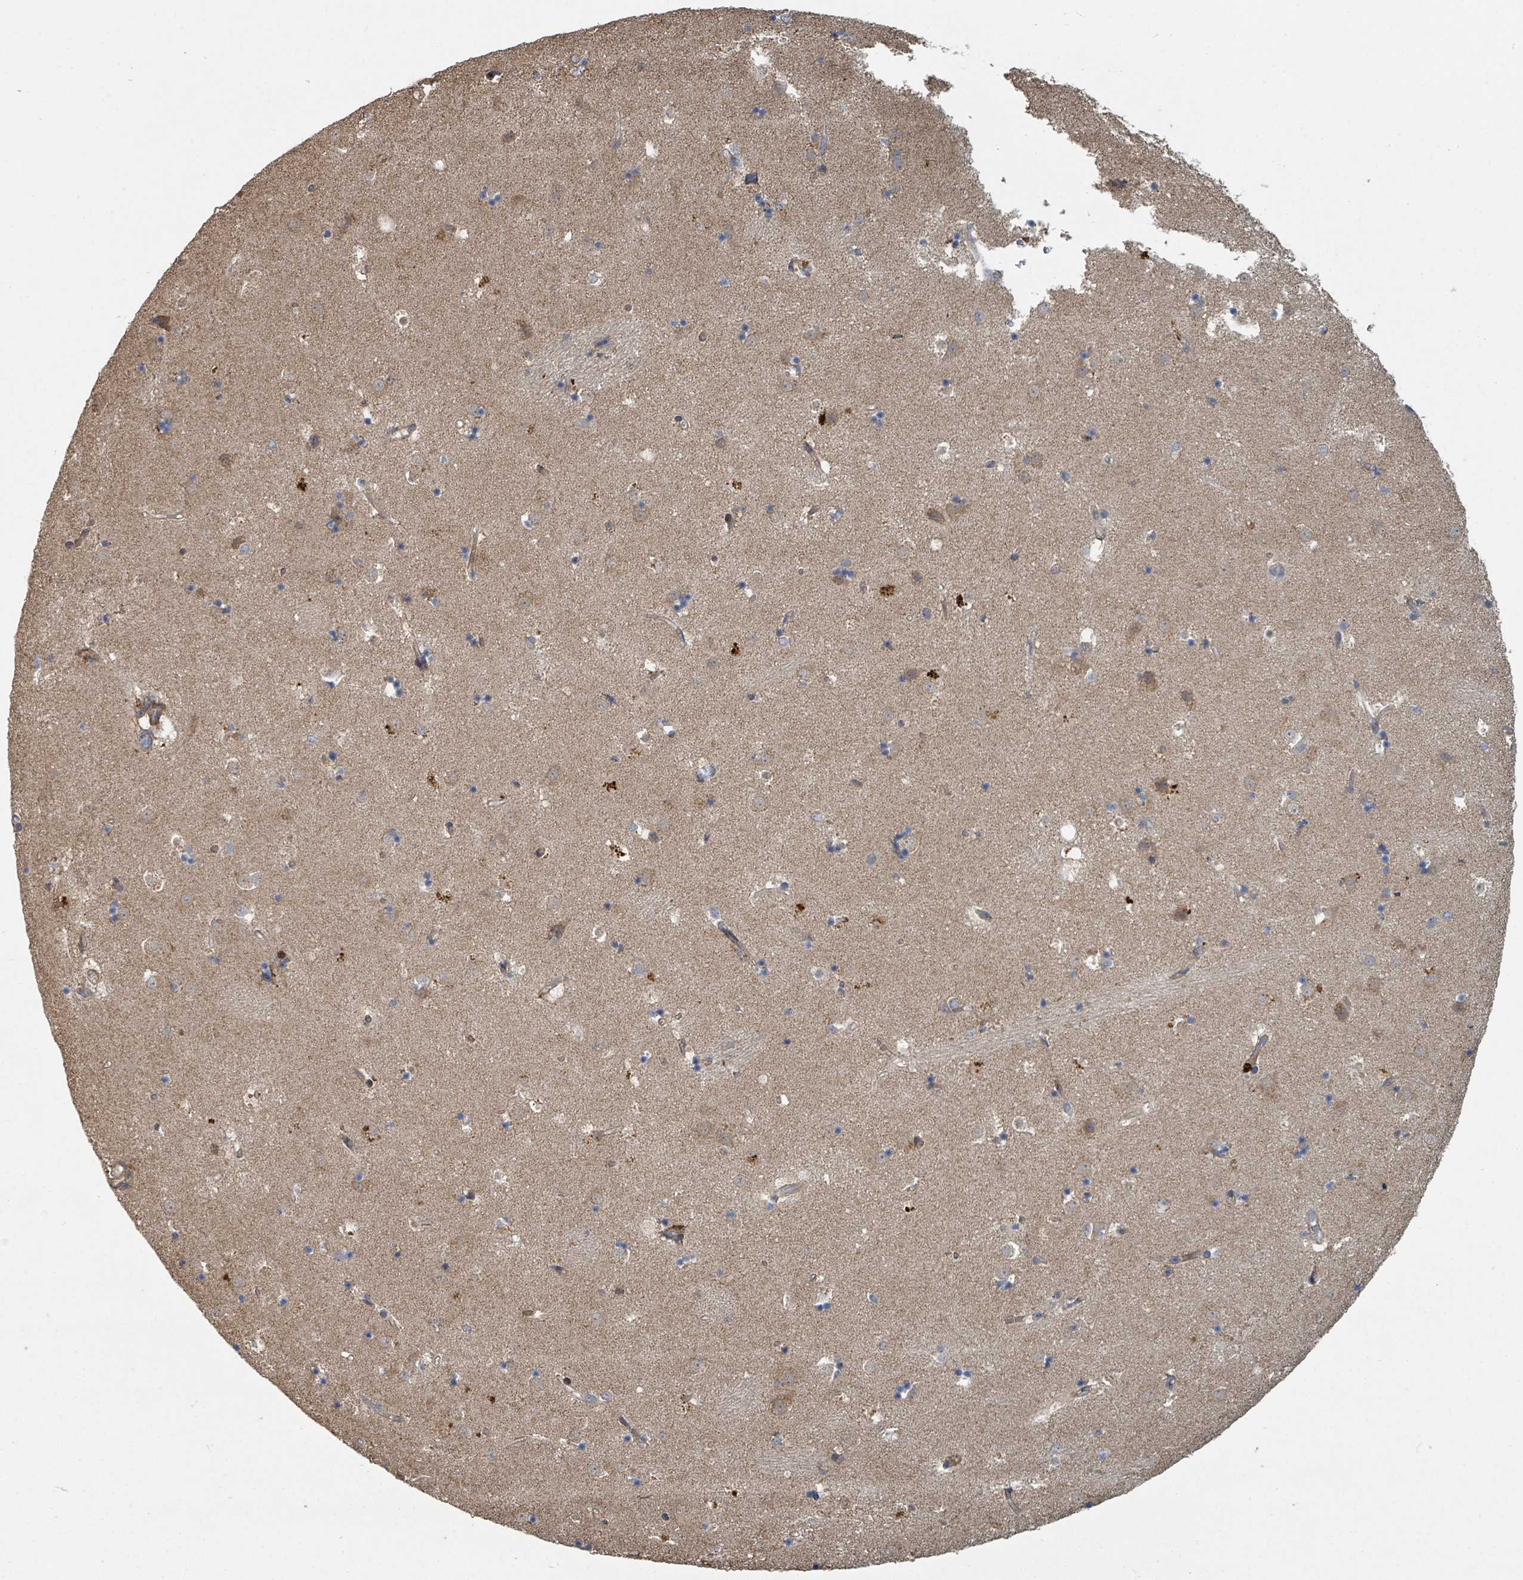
{"staining": {"intensity": "weak", "quantity": "25%-75%", "location": "cytoplasmic/membranous"}, "tissue": "caudate", "cell_type": "Glial cells", "image_type": "normal", "snomed": [{"axis": "morphology", "description": "Normal tissue, NOS"}, {"axis": "topography", "description": "Lateral ventricle wall"}], "caption": "Caudate was stained to show a protein in brown. There is low levels of weak cytoplasmic/membranous positivity in about 25%-75% of glial cells. The staining was performed using DAB (3,3'-diaminobenzidine), with brown indicating positive protein expression. Nuclei are stained blue with hematoxylin.", "gene": "DPM1", "patient": {"sex": "male", "age": 58}}